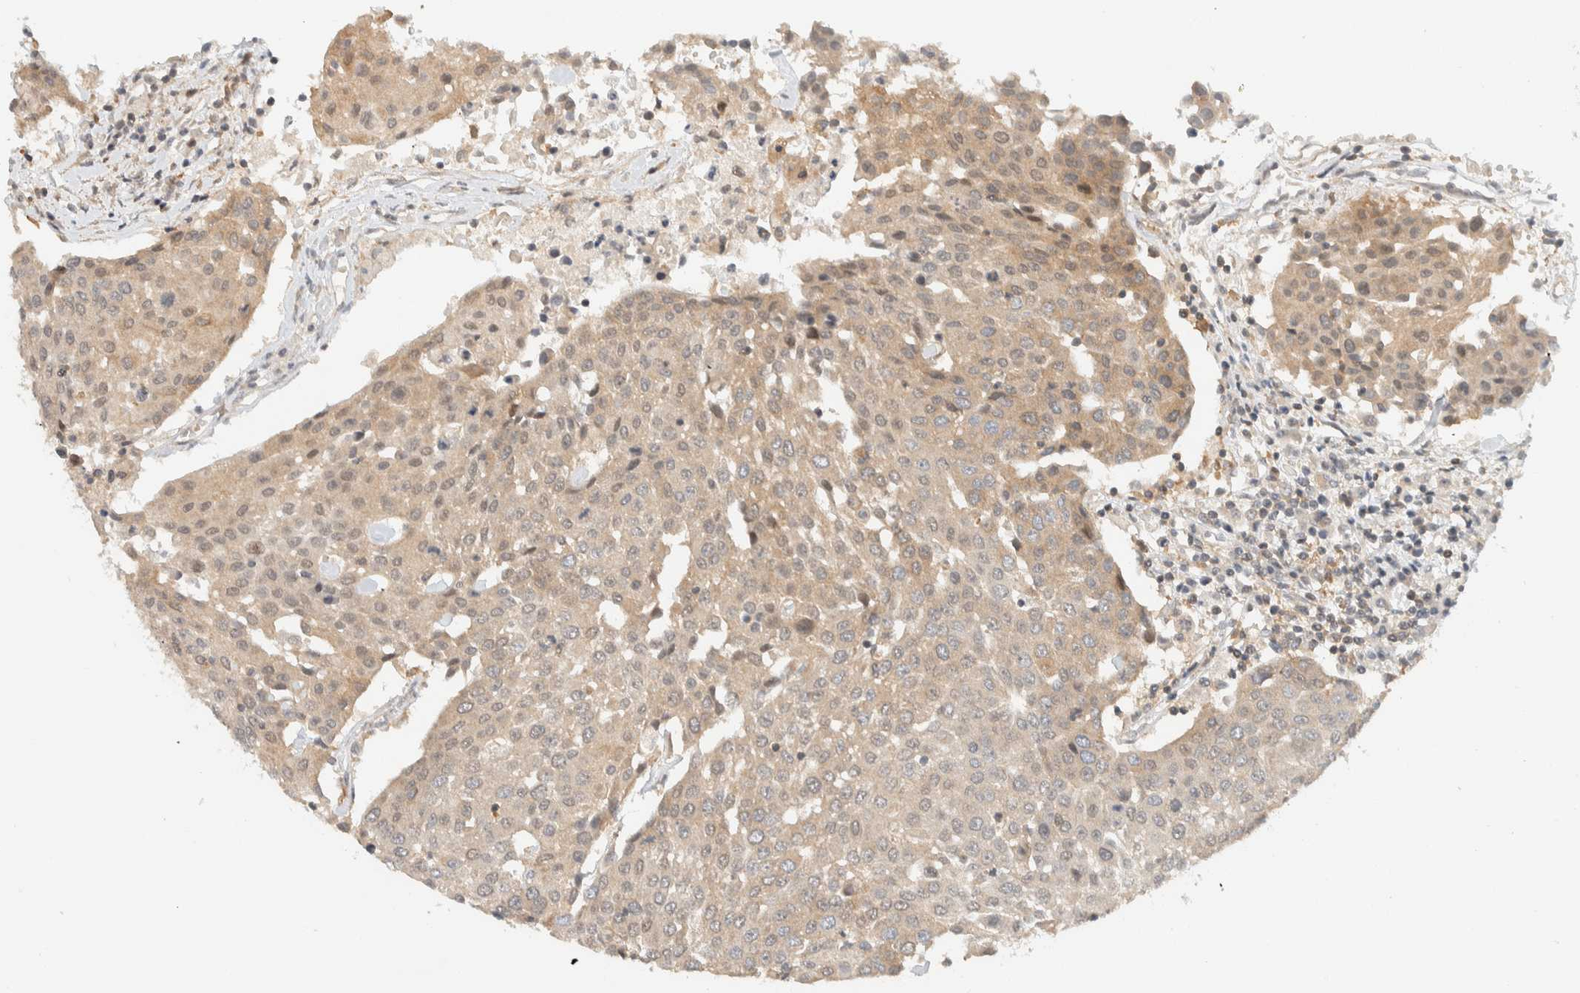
{"staining": {"intensity": "weak", "quantity": ">75%", "location": "cytoplasmic/membranous"}, "tissue": "urothelial cancer", "cell_type": "Tumor cells", "image_type": "cancer", "snomed": [{"axis": "morphology", "description": "Urothelial carcinoma, High grade"}, {"axis": "topography", "description": "Urinary bladder"}], "caption": "Urothelial cancer stained with immunohistochemistry shows weak cytoplasmic/membranous staining in approximately >75% of tumor cells.", "gene": "ARFGEF1", "patient": {"sex": "female", "age": 85}}